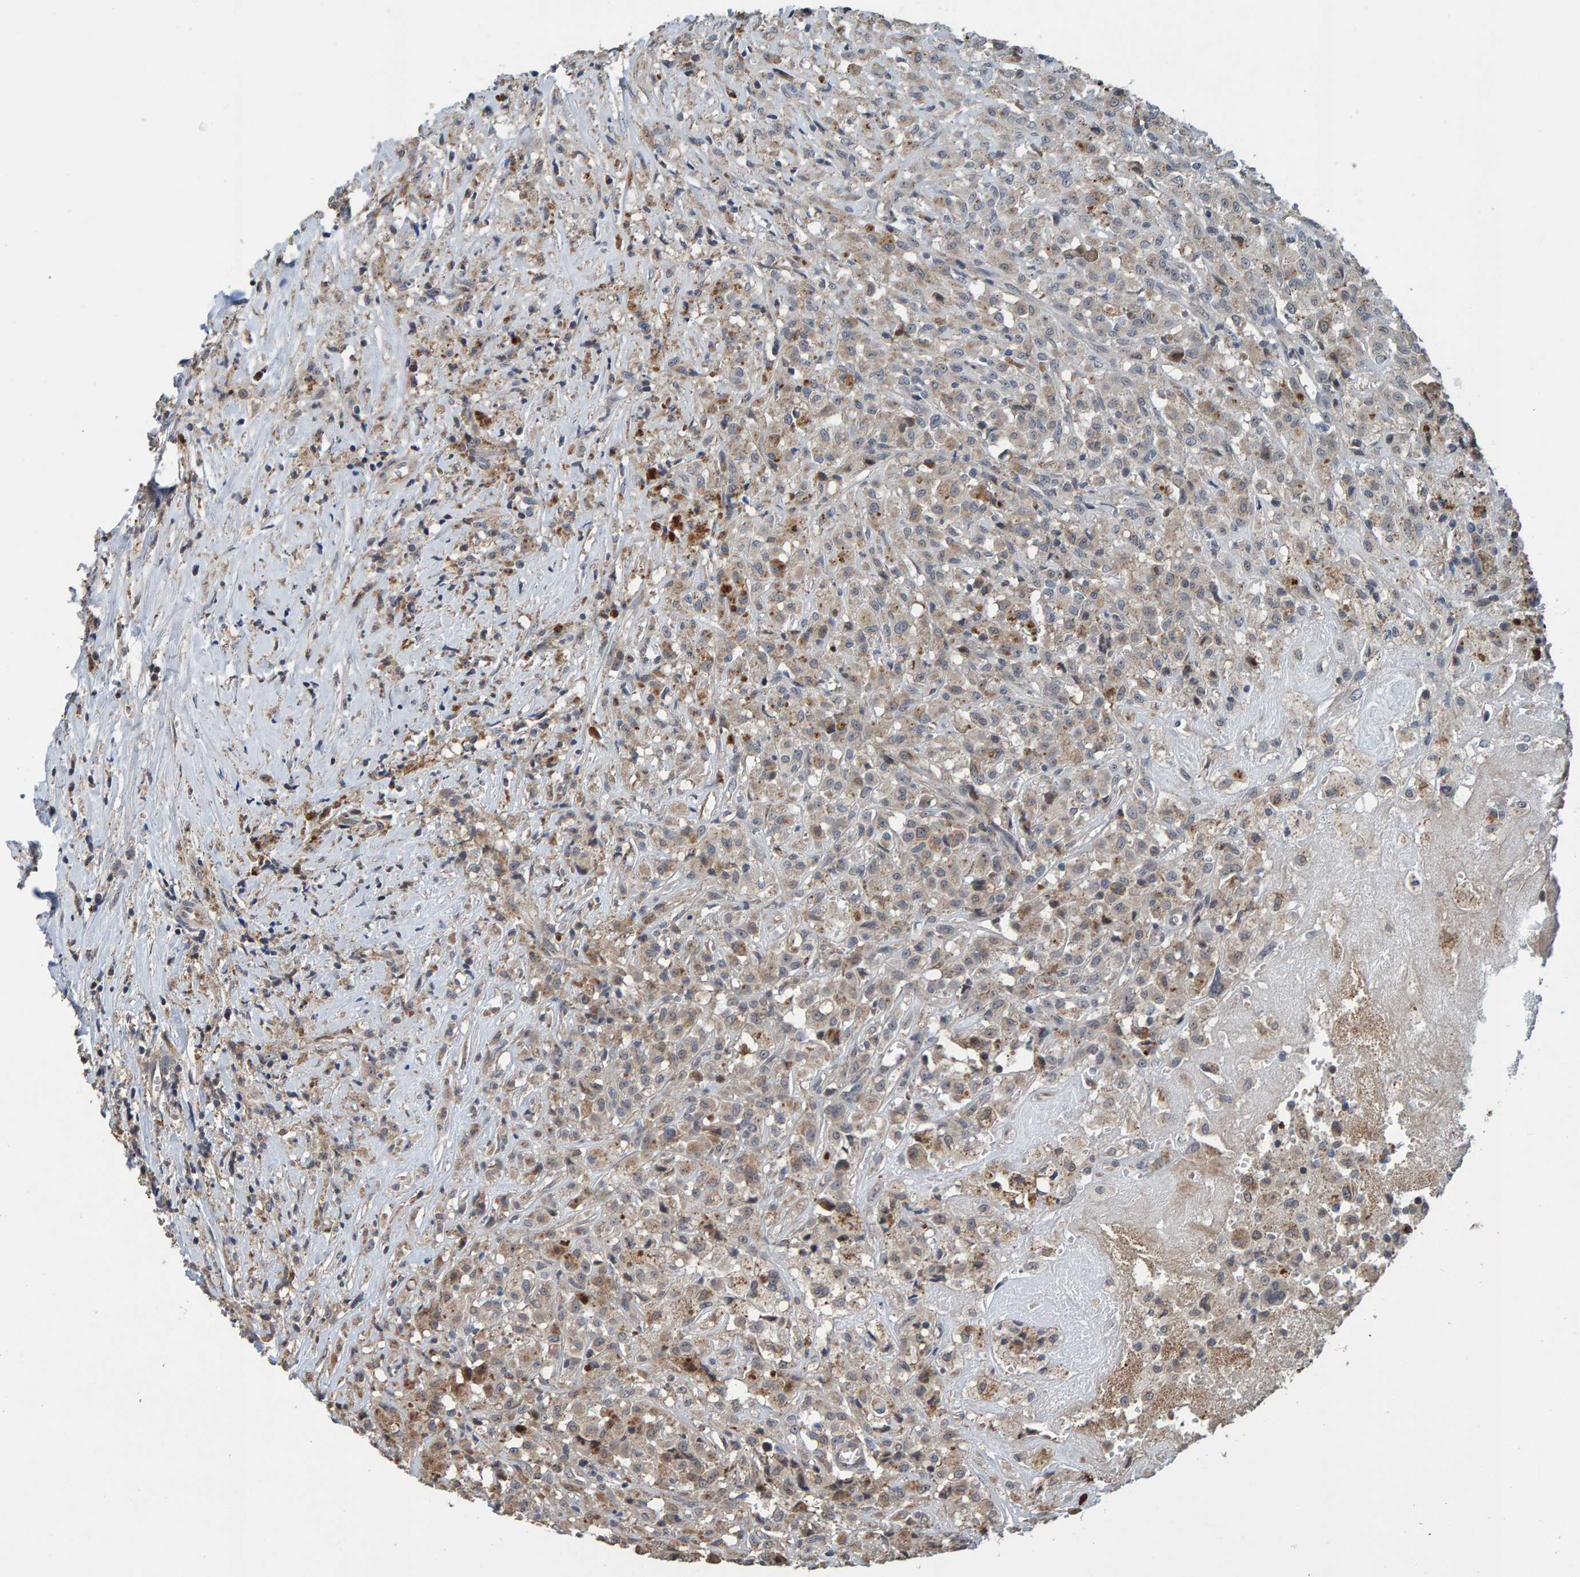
{"staining": {"intensity": "weak", "quantity": "<25%", "location": "cytoplasmic/membranous"}, "tissue": "testis cancer", "cell_type": "Tumor cells", "image_type": "cancer", "snomed": [{"axis": "morphology", "description": "Carcinoma, Embryonal, NOS"}, {"axis": "topography", "description": "Testis"}], "caption": "Tumor cells are negative for protein expression in human testis cancer (embryonal carcinoma). (DAB immunohistochemistry visualized using brightfield microscopy, high magnification).", "gene": "CCDC25", "patient": {"sex": "male", "age": 2}}